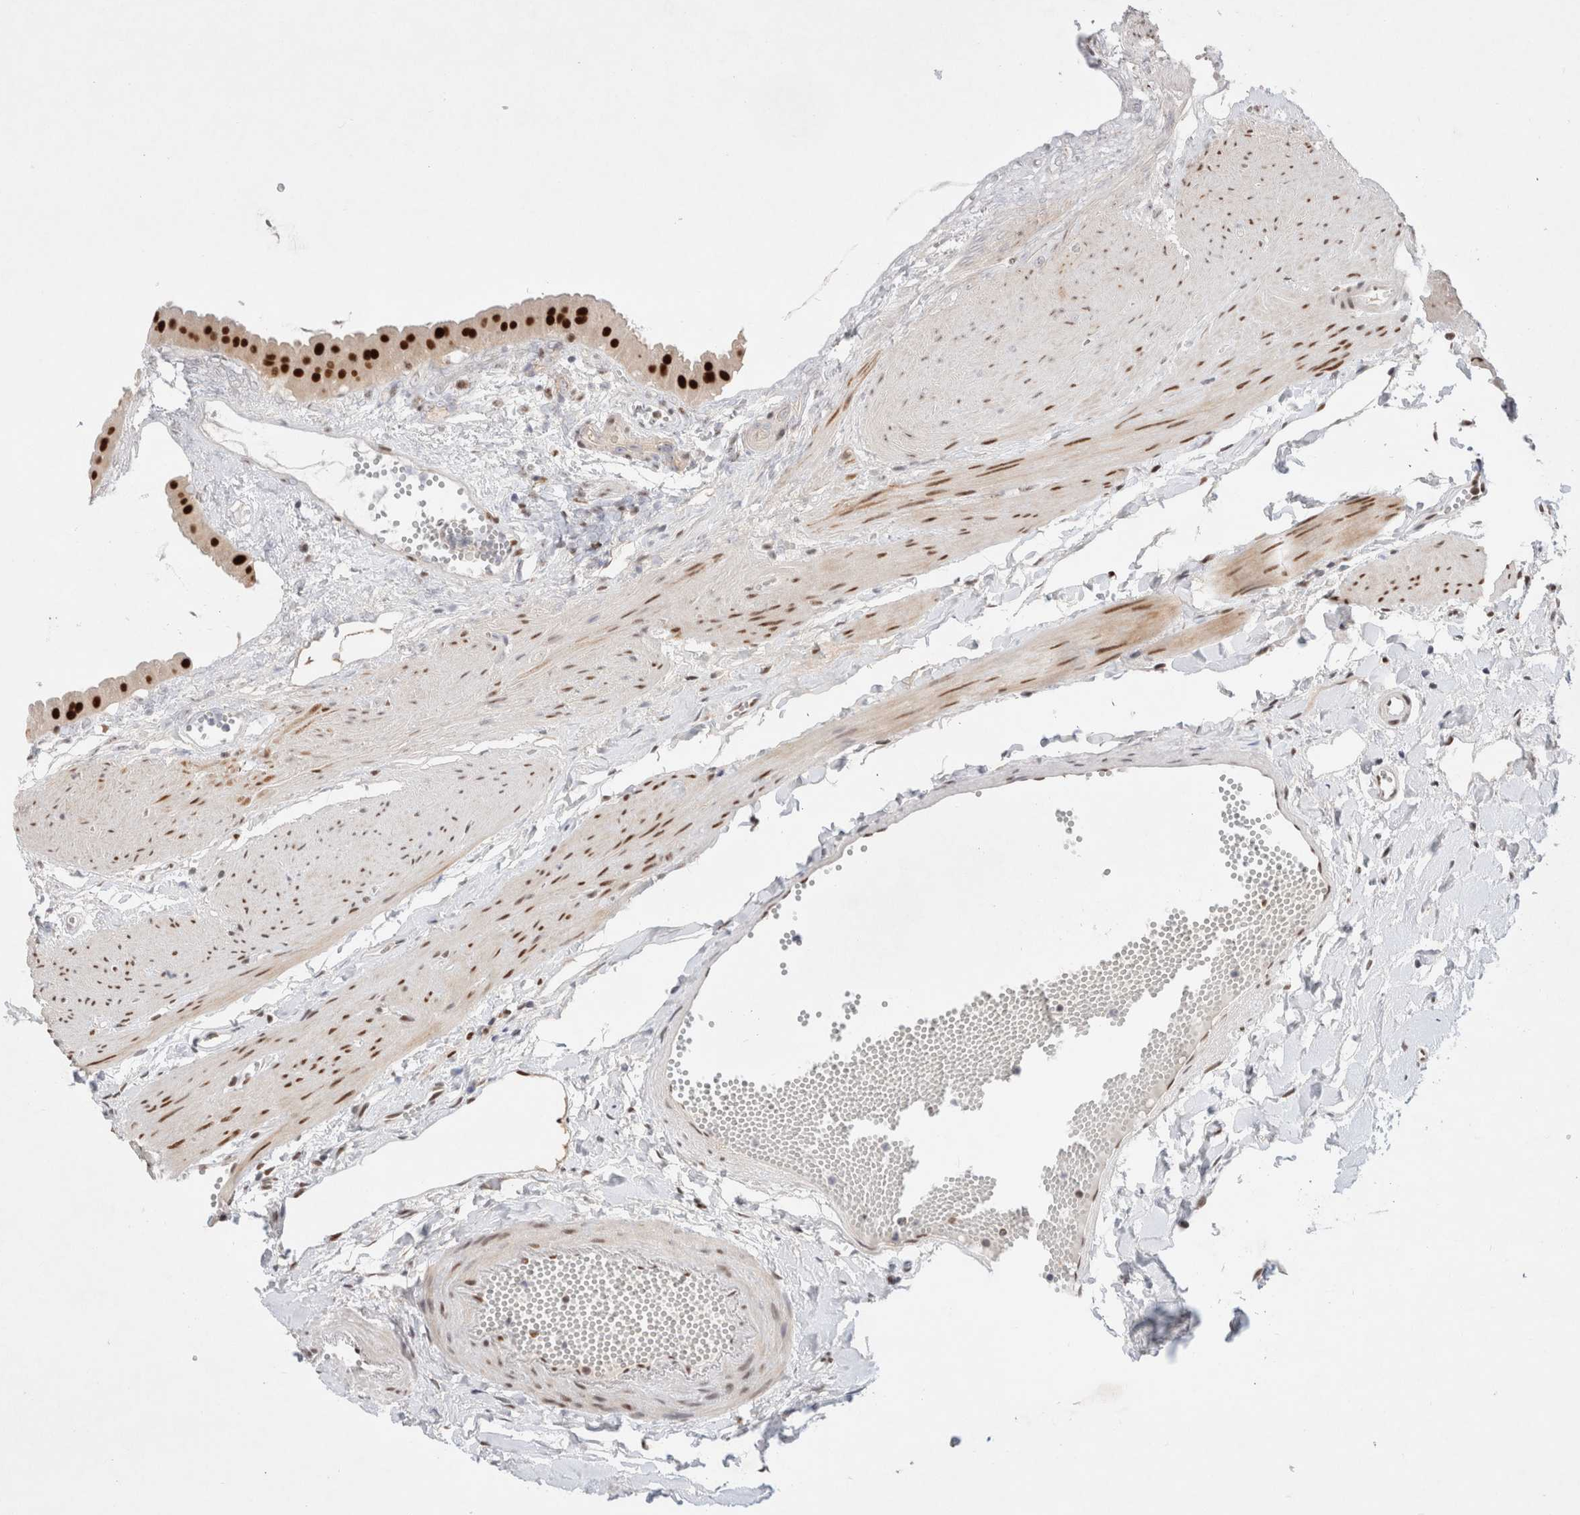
{"staining": {"intensity": "strong", "quantity": ">75%", "location": "nuclear"}, "tissue": "gallbladder", "cell_type": "Glandular cells", "image_type": "normal", "snomed": [{"axis": "morphology", "description": "Normal tissue, NOS"}, {"axis": "topography", "description": "Gallbladder"}], "caption": "A photomicrograph showing strong nuclear positivity in about >75% of glandular cells in unremarkable gallbladder, as visualized by brown immunohistochemical staining.", "gene": "GTF2I", "patient": {"sex": "female", "age": 64}}